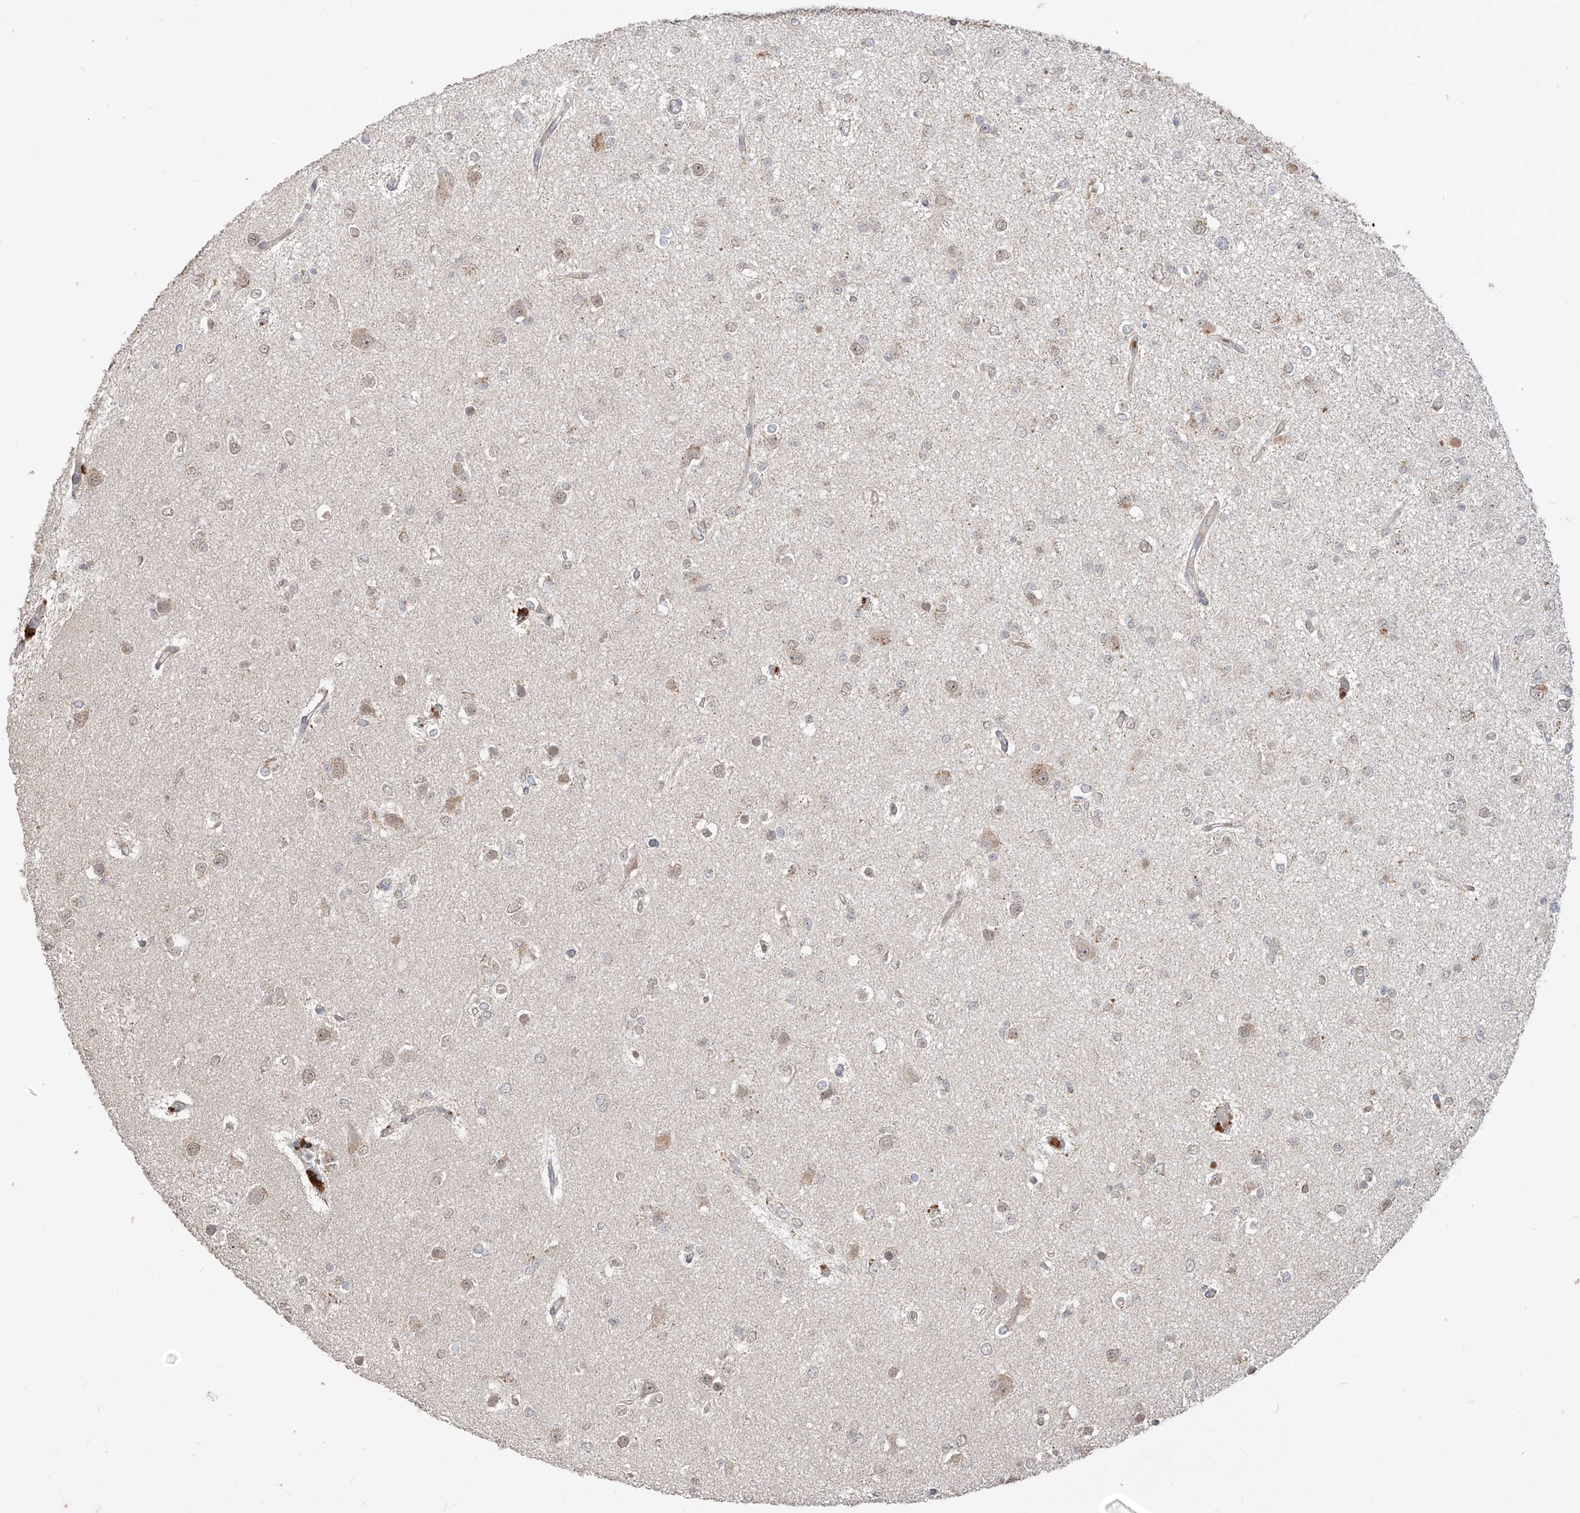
{"staining": {"intensity": "weak", "quantity": "<25%", "location": "cytoplasmic/membranous"}, "tissue": "glioma", "cell_type": "Tumor cells", "image_type": "cancer", "snomed": [{"axis": "morphology", "description": "Glioma, malignant, Low grade"}, {"axis": "topography", "description": "Brain"}], "caption": "Malignant glioma (low-grade) stained for a protein using immunohistochemistry (IHC) exhibits no positivity tumor cells.", "gene": "MTUS2", "patient": {"sex": "female", "age": 22}}